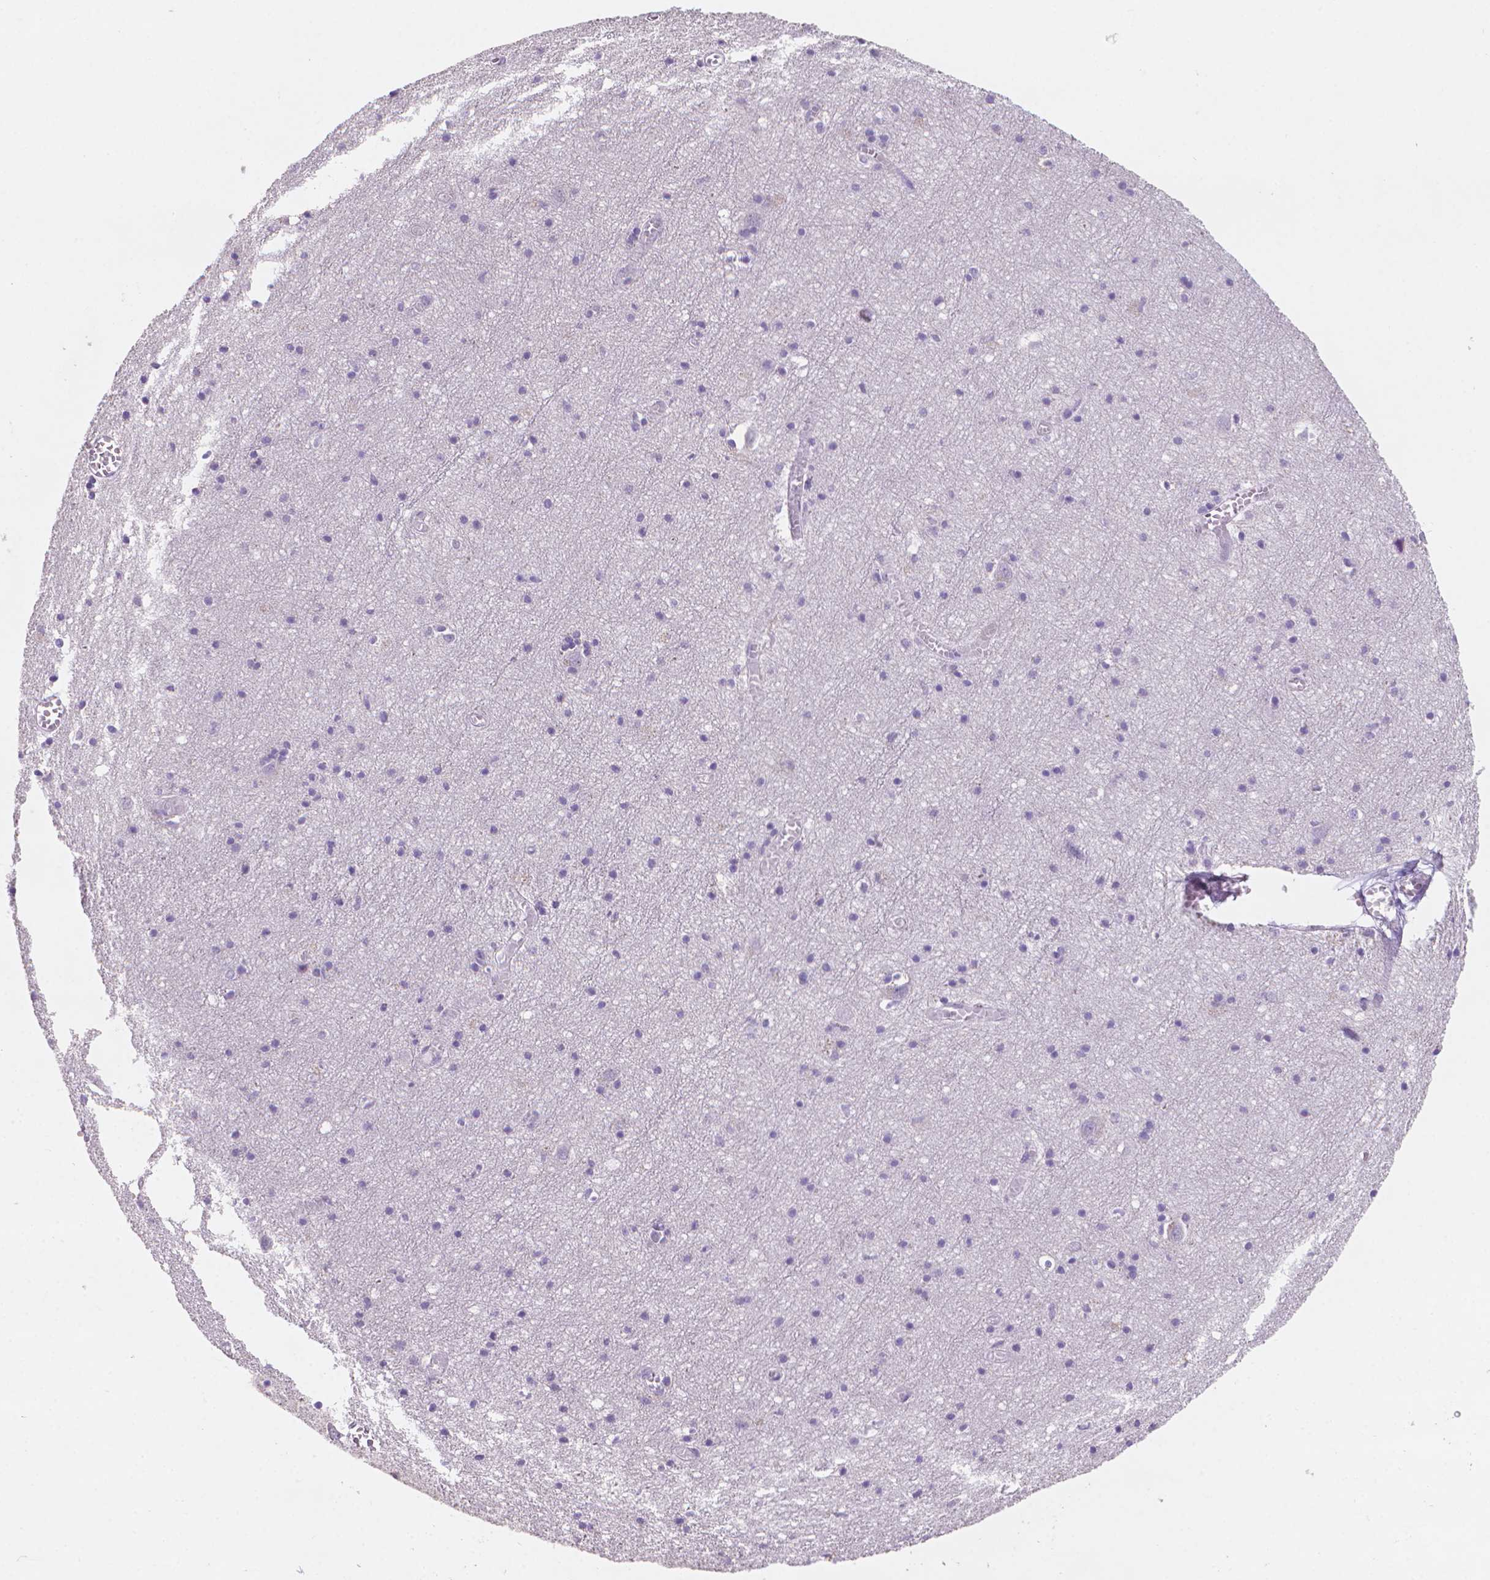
{"staining": {"intensity": "negative", "quantity": "none", "location": "none"}, "tissue": "cerebral cortex", "cell_type": "Endothelial cells", "image_type": "normal", "snomed": [{"axis": "morphology", "description": "Normal tissue, NOS"}, {"axis": "topography", "description": "Cerebral cortex"}], "caption": "Cerebral cortex stained for a protein using IHC reveals no expression endothelial cells.", "gene": "MUC1", "patient": {"sex": "male", "age": 70}}